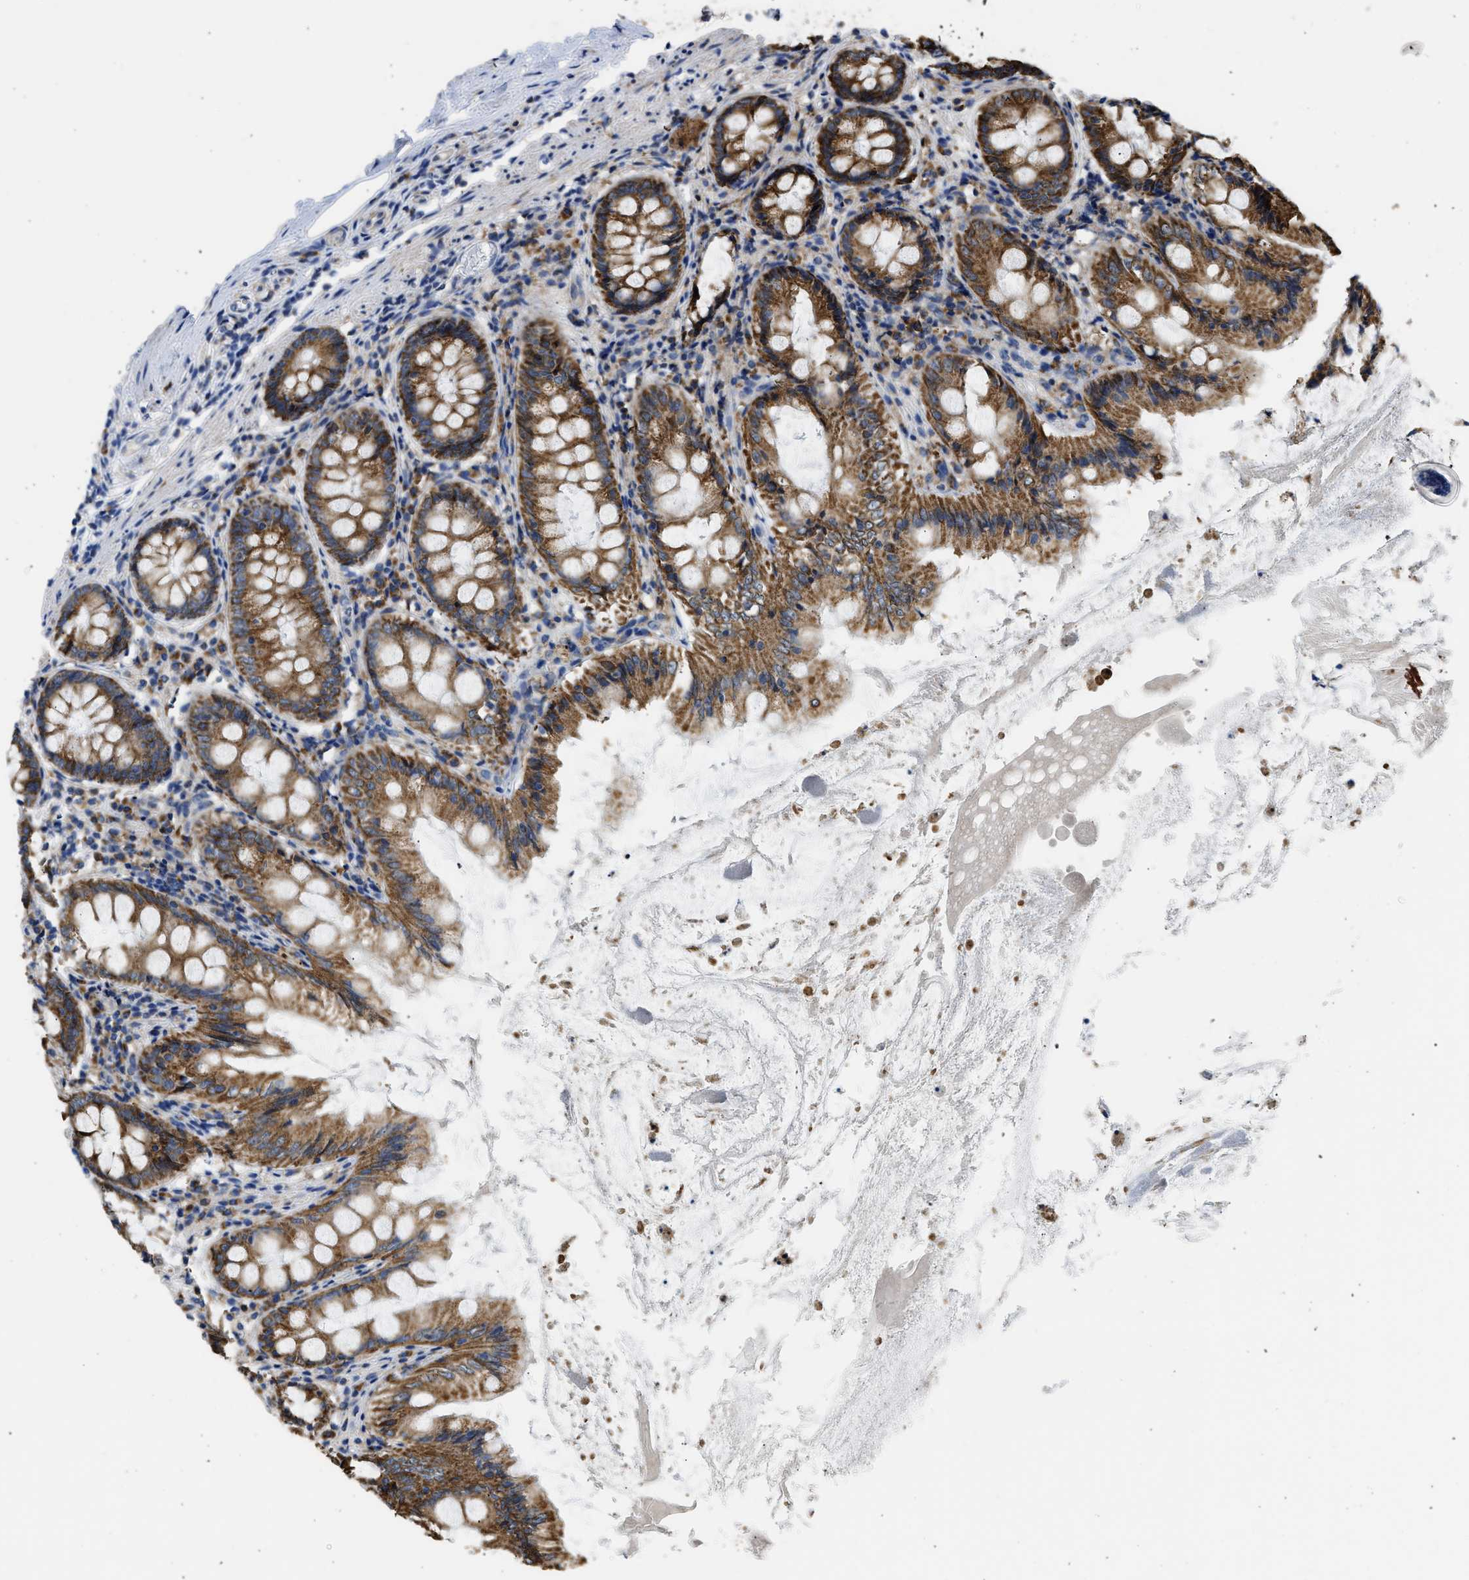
{"staining": {"intensity": "strong", "quantity": ">75%", "location": "cytoplasmic/membranous"}, "tissue": "appendix", "cell_type": "Glandular cells", "image_type": "normal", "snomed": [{"axis": "morphology", "description": "Normal tissue, NOS"}, {"axis": "topography", "description": "Appendix"}], "caption": "Immunohistochemical staining of unremarkable human appendix displays strong cytoplasmic/membranous protein expression in approximately >75% of glandular cells. Using DAB (brown) and hematoxylin (blue) stains, captured at high magnification using brightfield microscopy.", "gene": "CYCS", "patient": {"sex": "female", "age": 77}}